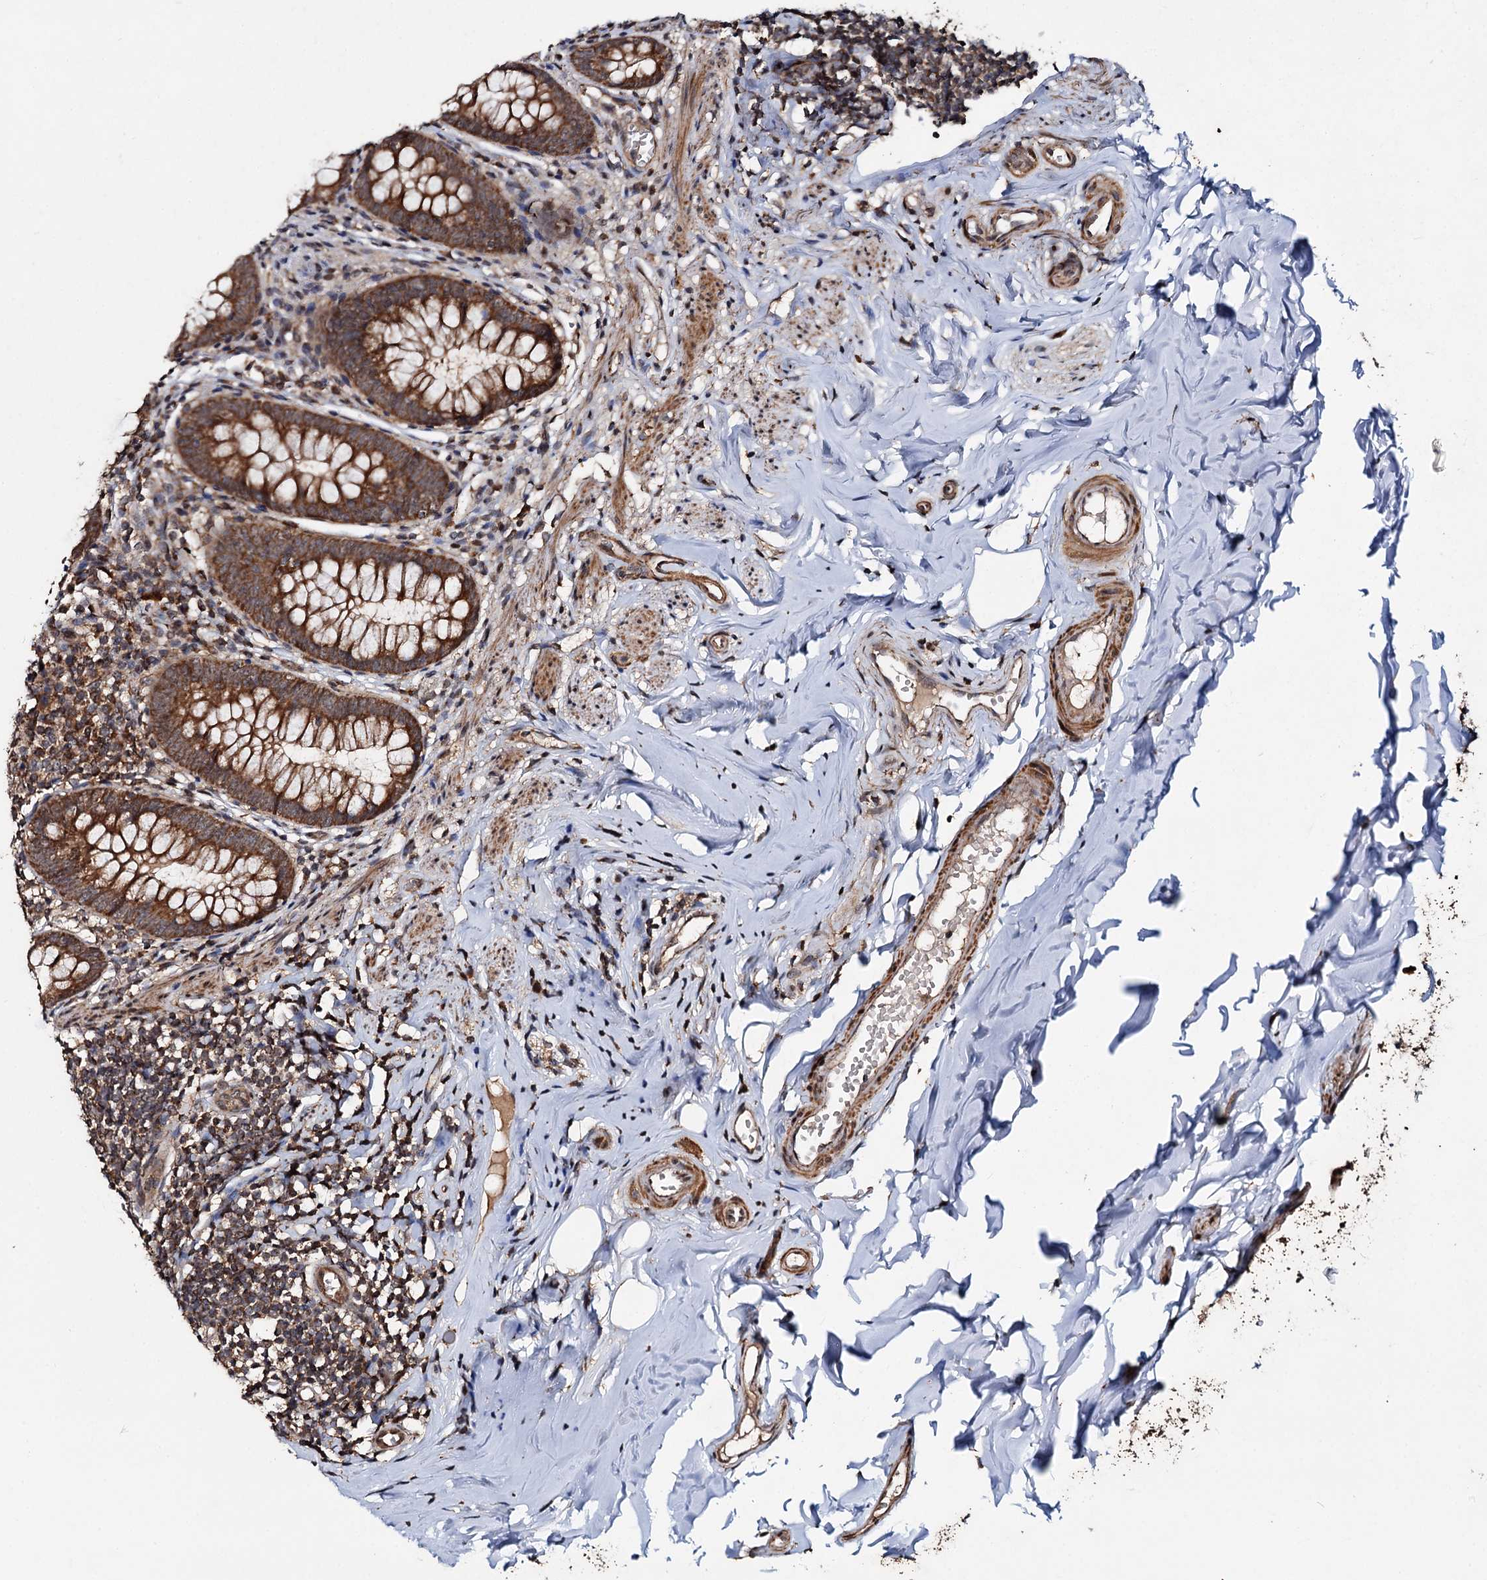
{"staining": {"intensity": "strong", "quantity": ">75%", "location": "cytoplasmic/membranous"}, "tissue": "appendix", "cell_type": "Glandular cells", "image_type": "normal", "snomed": [{"axis": "morphology", "description": "Normal tissue, NOS"}, {"axis": "topography", "description": "Appendix"}], "caption": "This photomicrograph reveals IHC staining of unremarkable appendix, with high strong cytoplasmic/membranous expression in approximately >75% of glandular cells.", "gene": "CEP76", "patient": {"sex": "female", "age": 51}}